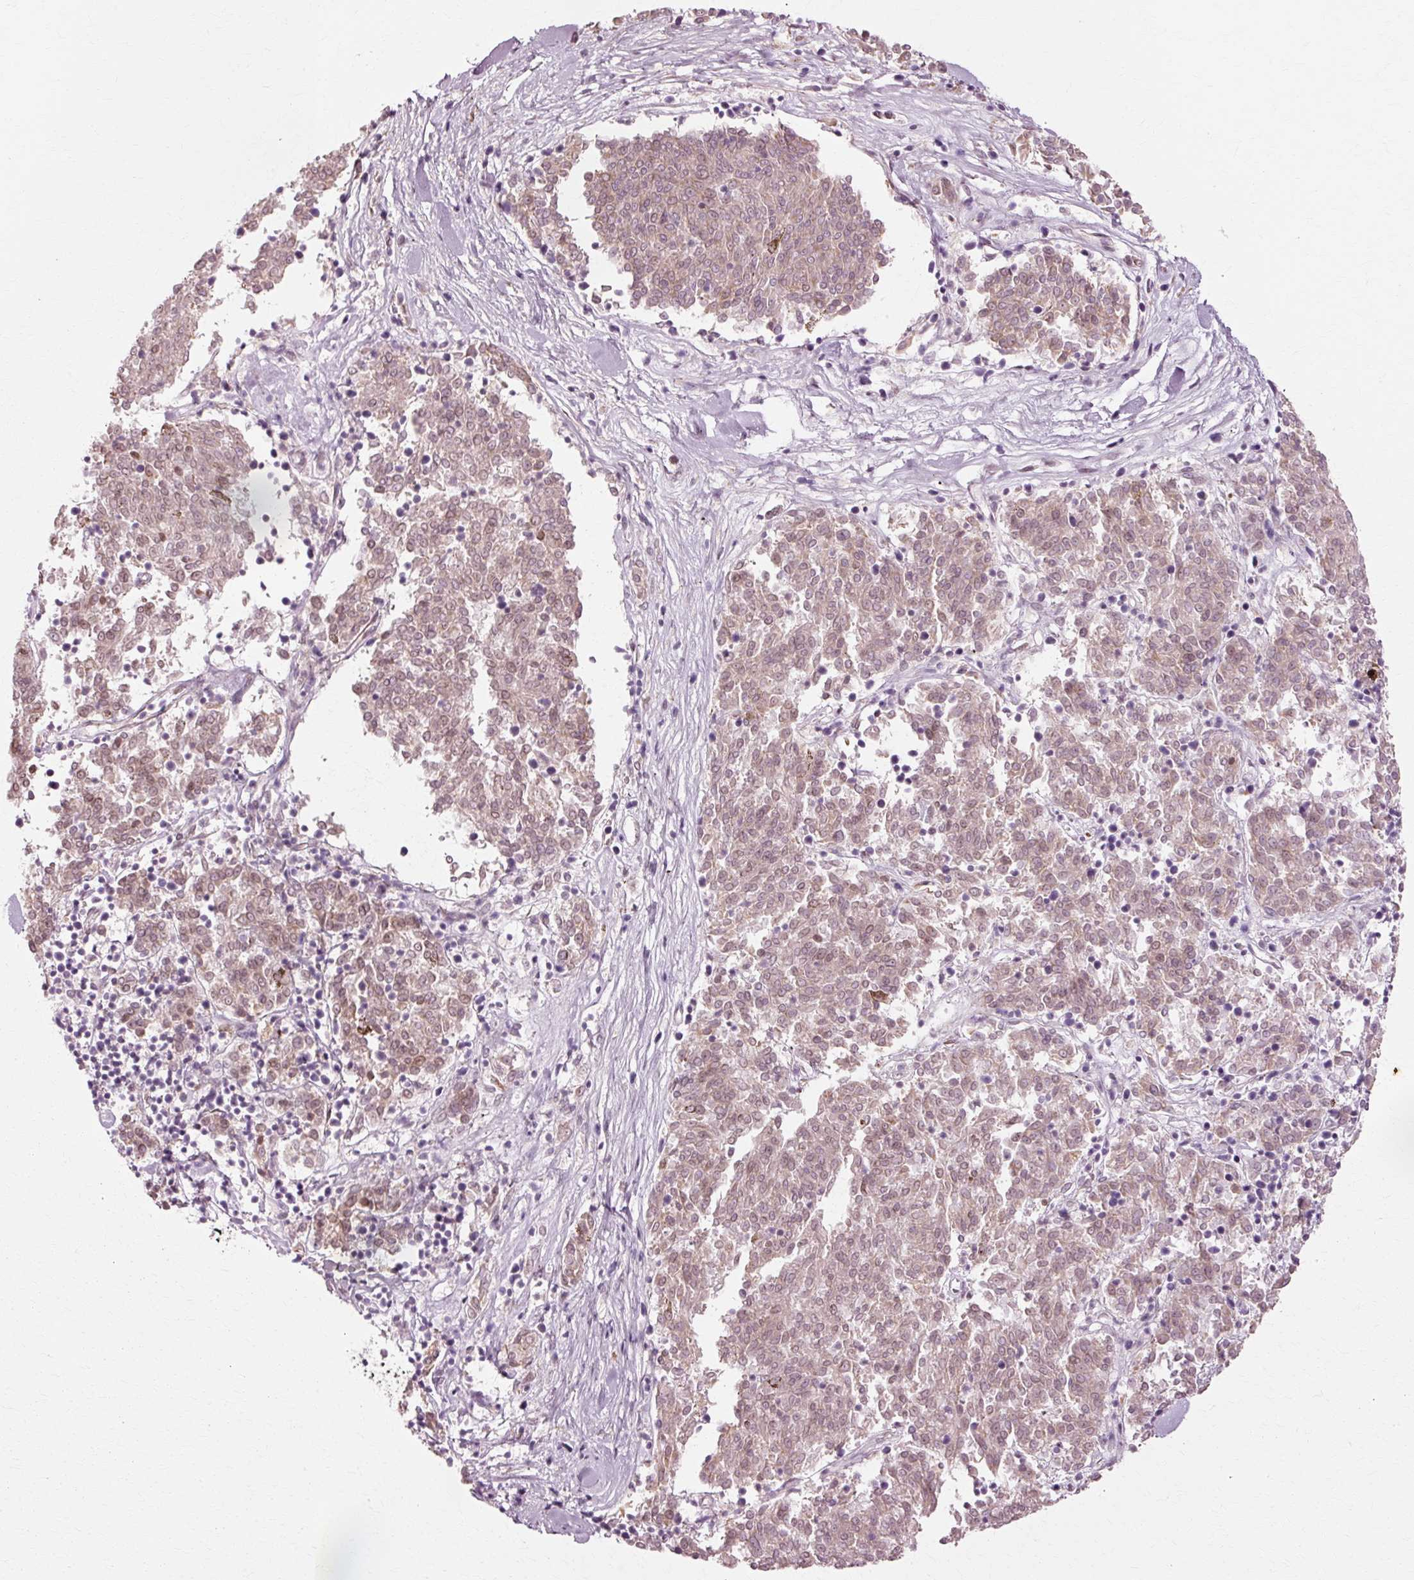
{"staining": {"intensity": "weak", "quantity": ">75%", "location": "cytoplasmic/membranous,nuclear"}, "tissue": "melanoma", "cell_type": "Tumor cells", "image_type": "cancer", "snomed": [{"axis": "morphology", "description": "Malignant melanoma, NOS"}, {"axis": "topography", "description": "Skin"}], "caption": "Malignant melanoma stained for a protein shows weak cytoplasmic/membranous and nuclear positivity in tumor cells.", "gene": "RGPD5", "patient": {"sex": "female", "age": 72}}